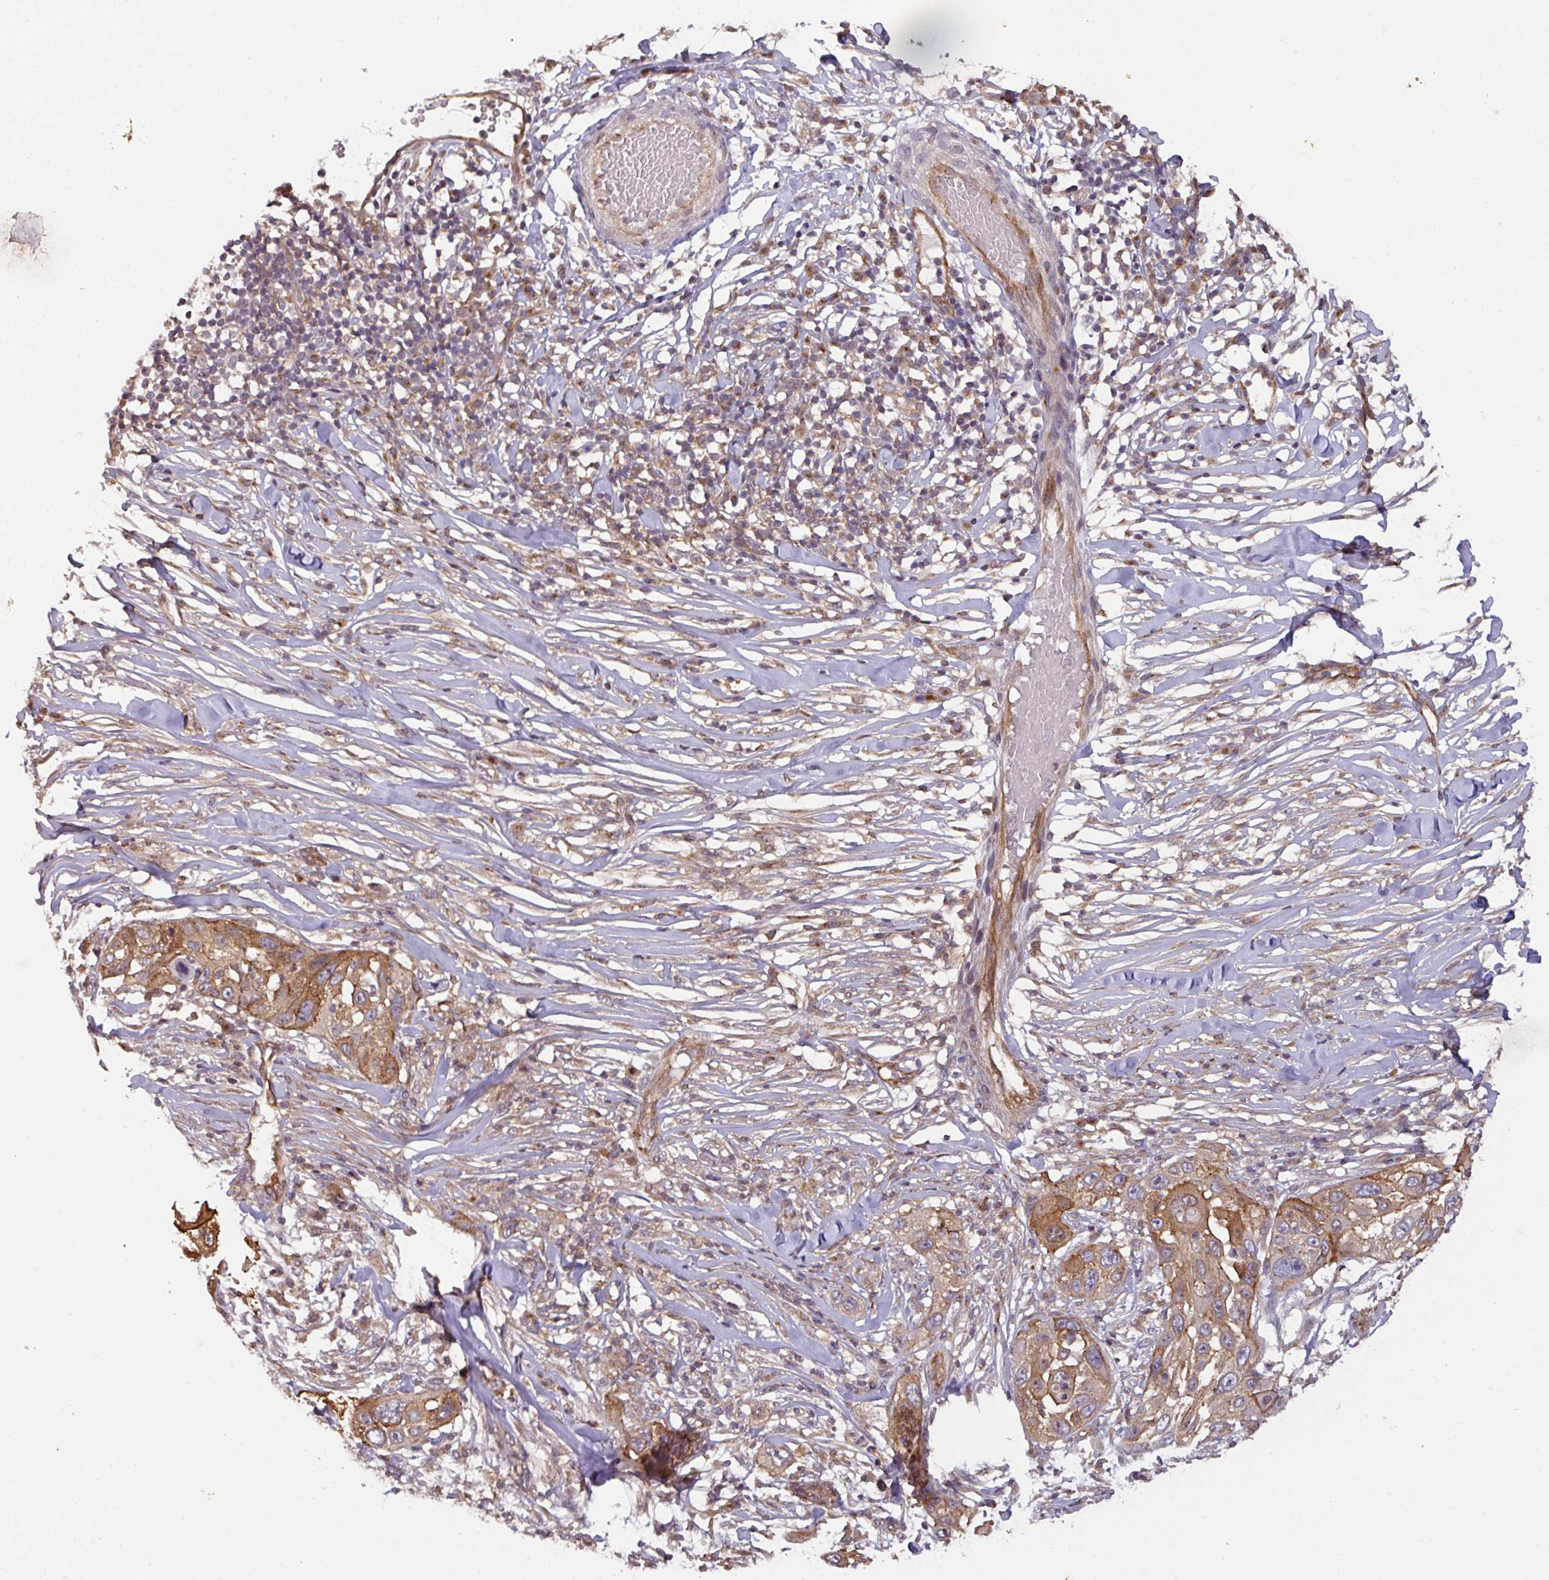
{"staining": {"intensity": "moderate", "quantity": ">75%", "location": "cytoplasmic/membranous"}, "tissue": "skin cancer", "cell_type": "Tumor cells", "image_type": "cancer", "snomed": [{"axis": "morphology", "description": "Squamous cell carcinoma, NOS"}, {"axis": "topography", "description": "Skin"}], "caption": "IHC staining of skin cancer, which exhibits medium levels of moderate cytoplasmic/membranous staining in approximately >75% of tumor cells indicating moderate cytoplasmic/membranous protein positivity. The staining was performed using DAB (3,3'-diaminobenzidine) (brown) for protein detection and nuclei were counterstained in hematoxylin (blue).", "gene": "CYFIP2", "patient": {"sex": "female", "age": 44}}